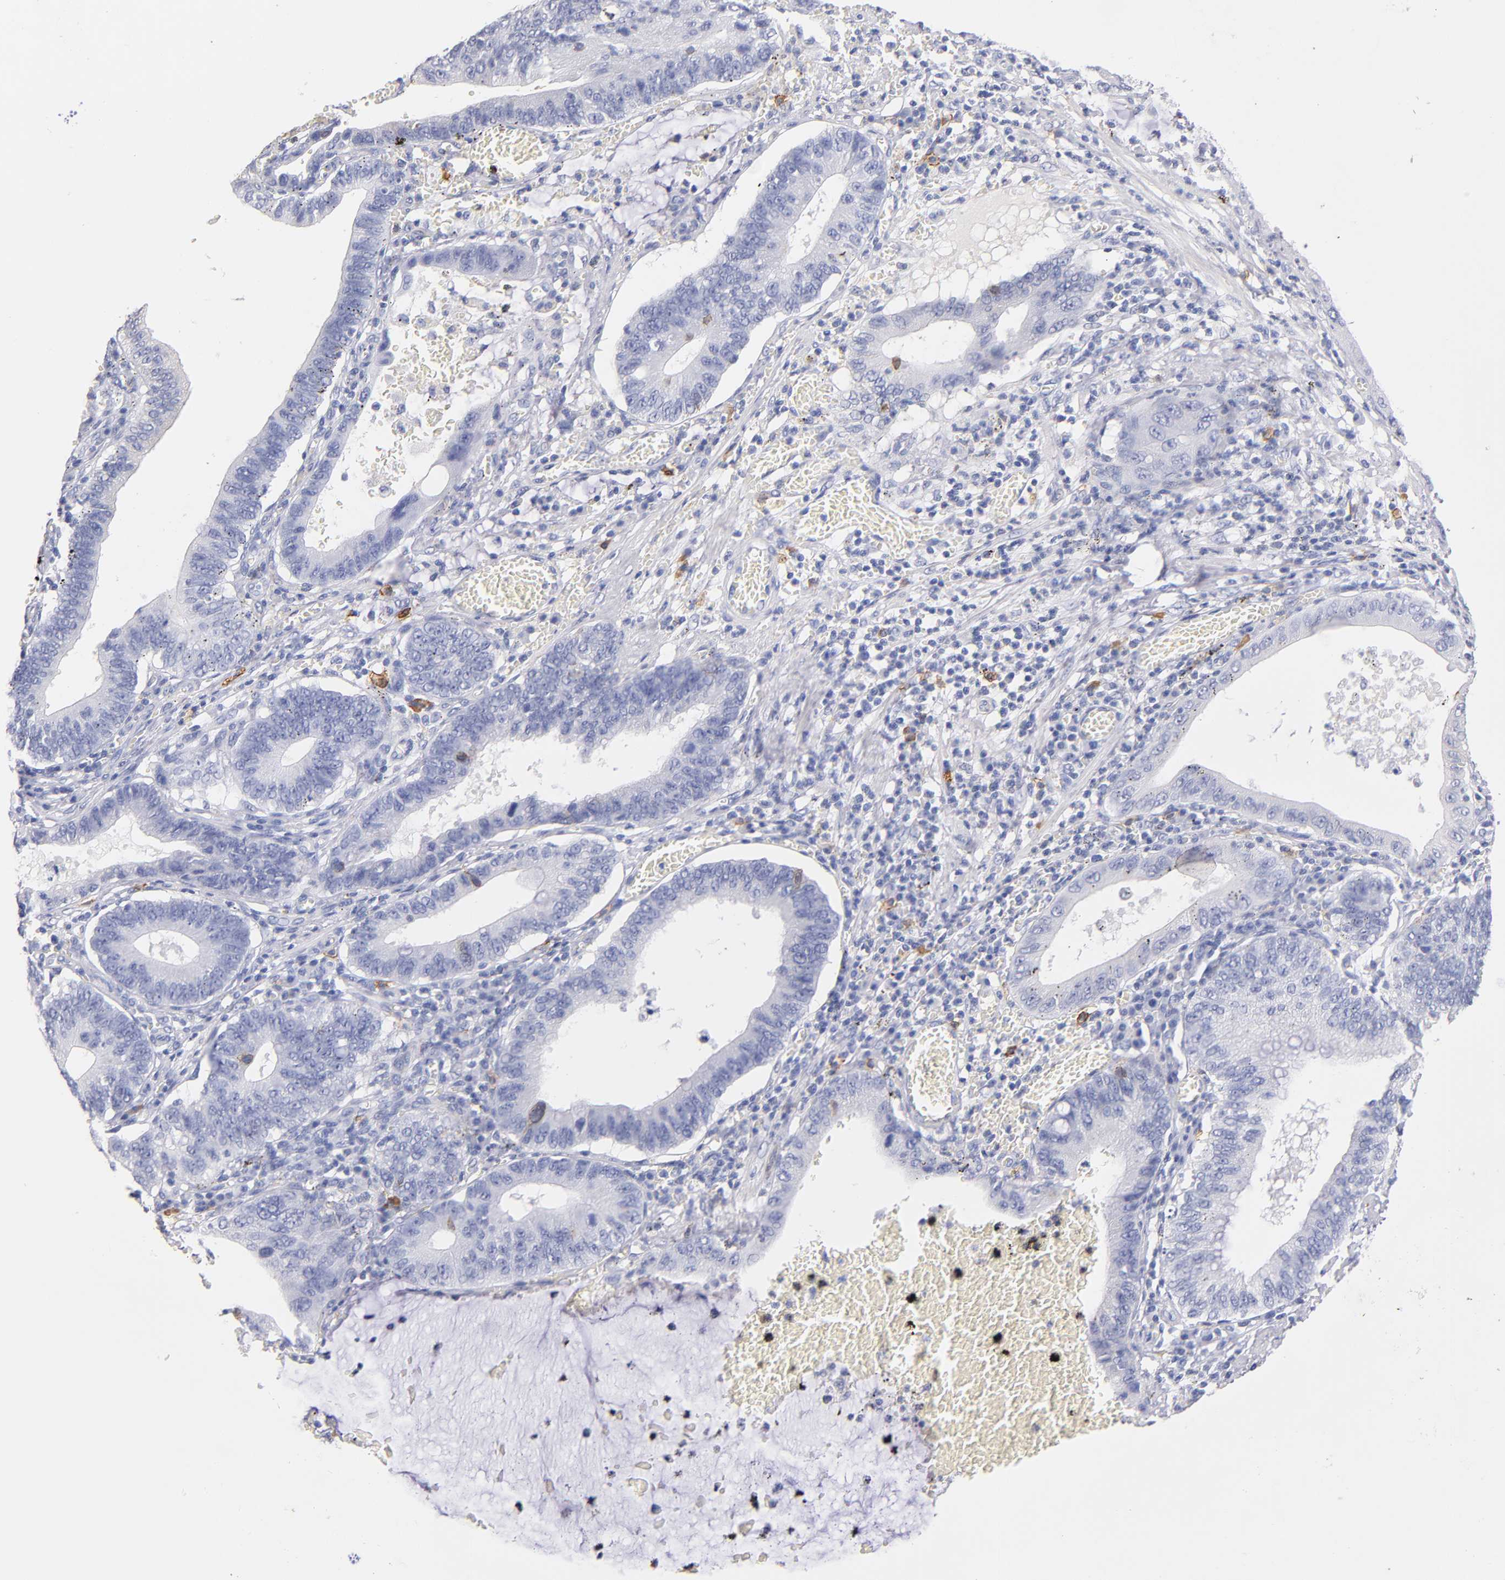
{"staining": {"intensity": "negative", "quantity": "none", "location": "none"}, "tissue": "stomach cancer", "cell_type": "Tumor cells", "image_type": "cancer", "snomed": [{"axis": "morphology", "description": "Adenocarcinoma, NOS"}, {"axis": "topography", "description": "Stomach"}, {"axis": "topography", "description": "Gastric cardia"}], "caption": "Immunohistochemistry of human stomach adenocarcinoma displays no expression in tumor cells. Brightfield microscopy of immunohistochemistry (IHC) stained with DAB (3,3'-diaminobenzidine) (brown) and hematoxylin (blue), captured at high magnification.", "gene": "KIT", "patient": {"sex": "male", "age": 59}}